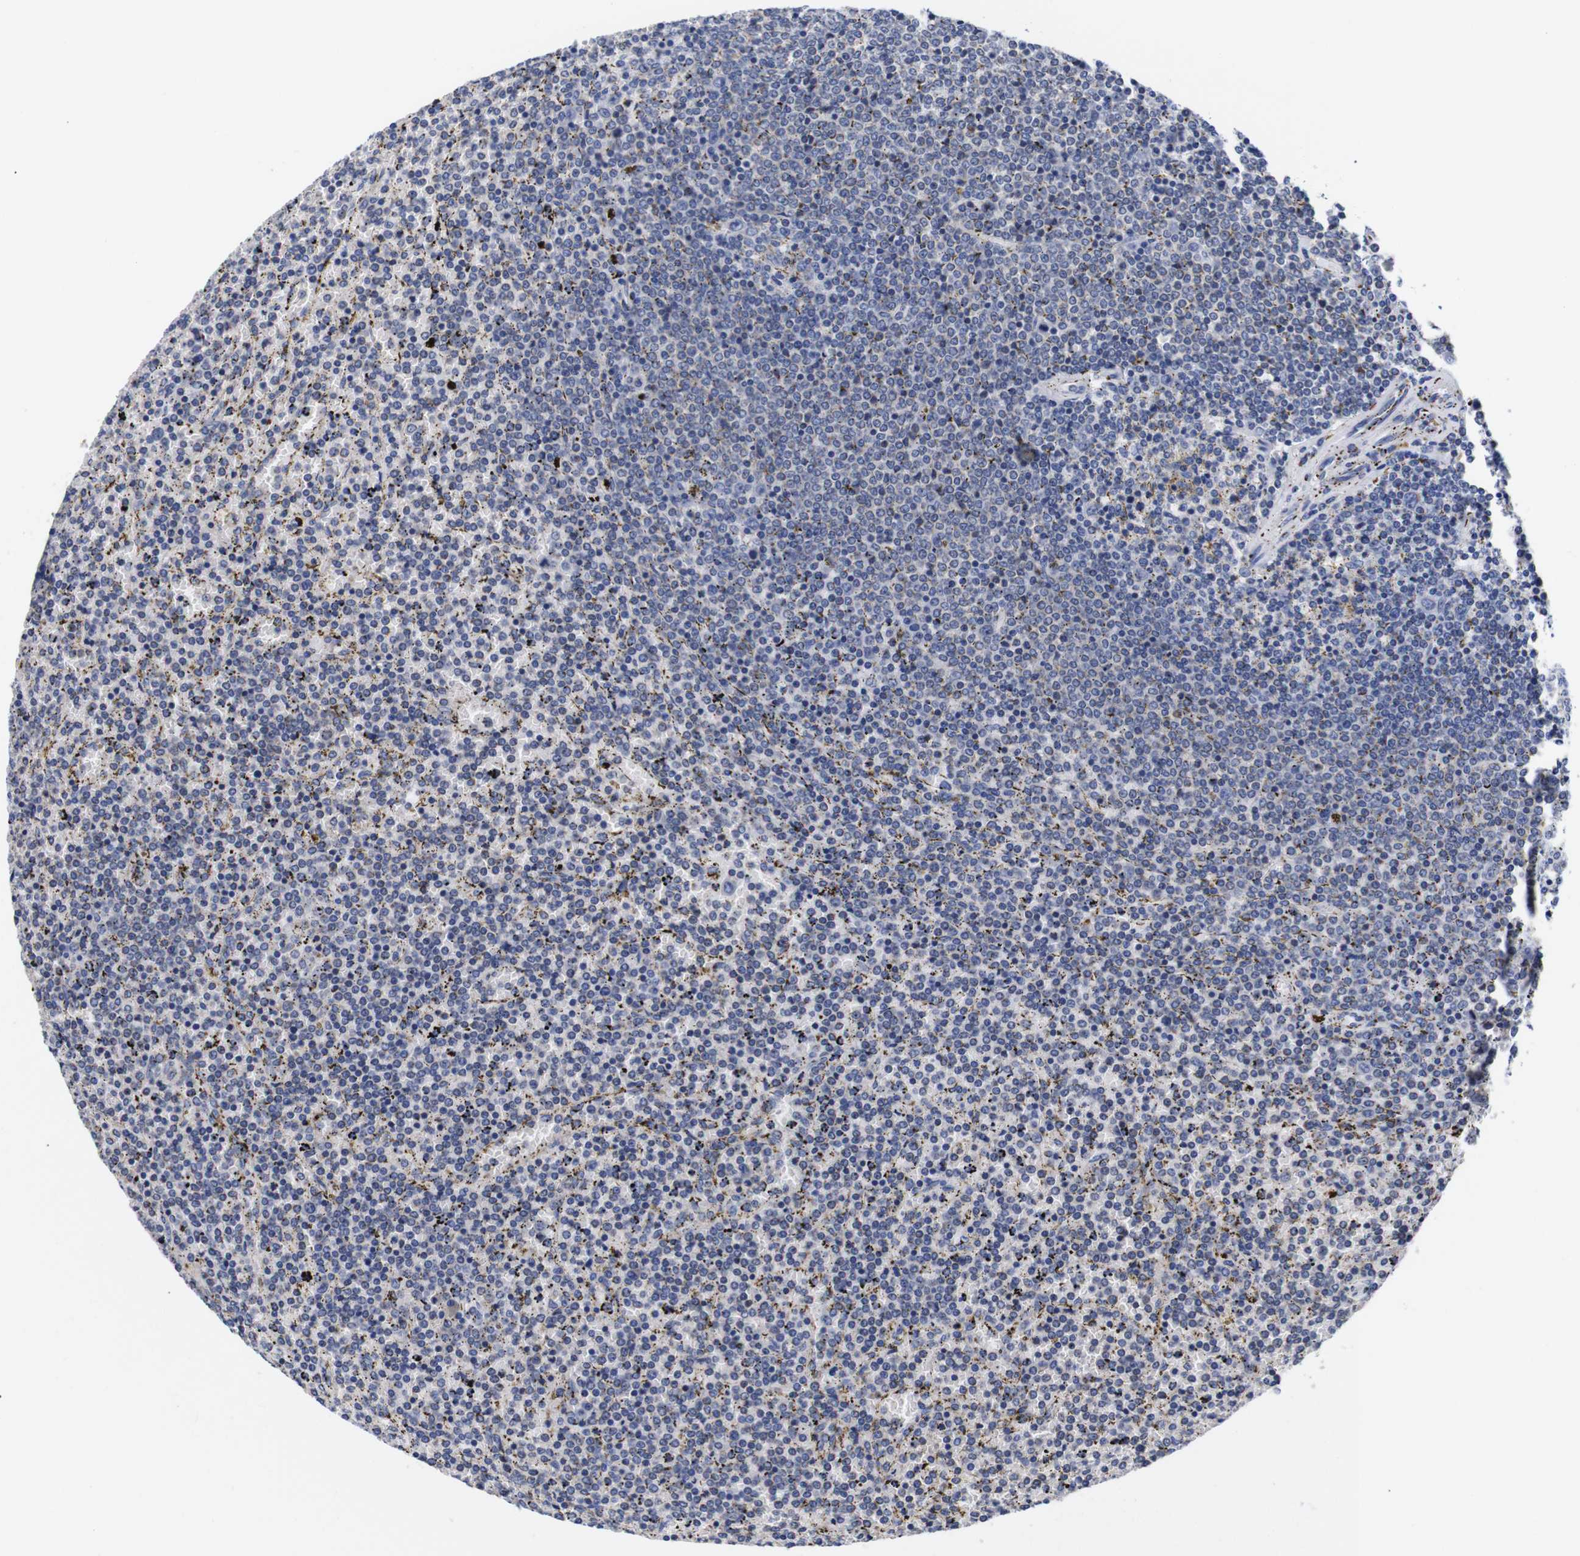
{"staining": {"intensity": "negative", "quantity": "none", "location": "none"}, "tissue": "lymphoma", "cell_type": "Tumor cells", "image_type": "cancer", "snomed": [{"axis": "morphology", "description": "Malignant lymphoma, non-Hodgkin's type, Low grade"}, {"axis": "topography", "description": "Spleen"}], "caption": "The histopathology image demonstrates no significant staining in tumor cells of lymphoma. The staining was performed using DAB to visualize the protein expression in brown, while the nuclei were stained in blue with hematoxylin (Magnification: 20x).", "gene": "OPN3", "patient": {"sex": "female", "age": 77}}